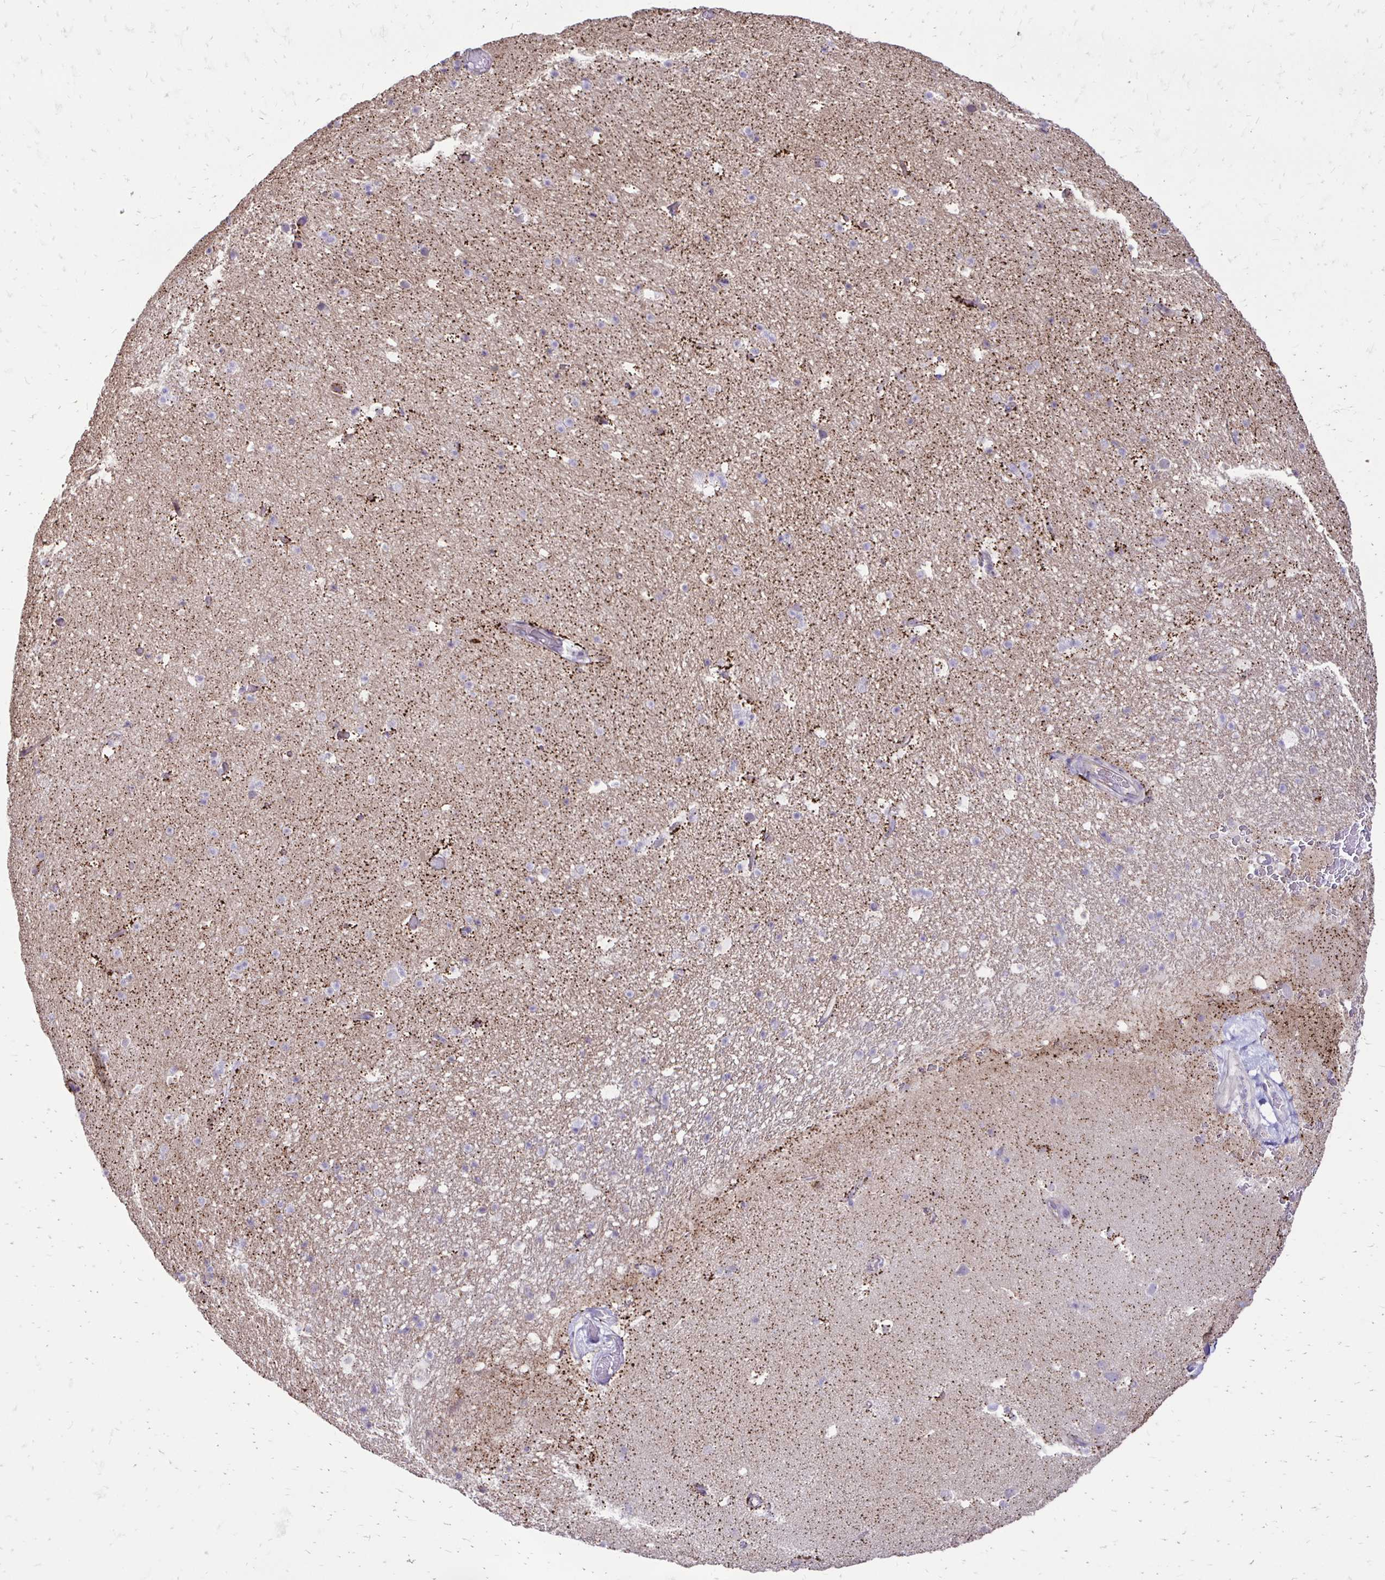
{"staining": {"intensity": "weak", "quantity": "<25%", "location": "cytoplasmic/membranous"}, "tissue": "hippocampus", "cell_type": "Glial cells", "image_type": "normal", "snomed": [{"axis": "morphology", "description": "Normal tissue, NOS"}, {"axis": "topography", "description": "Hippocampus"}], "caption": "The histopathology image demonstrates no significant positivity in glial cells of hippocampus.", "gene": "GAS2", "patient": {"sex": "male", "age": 26}}